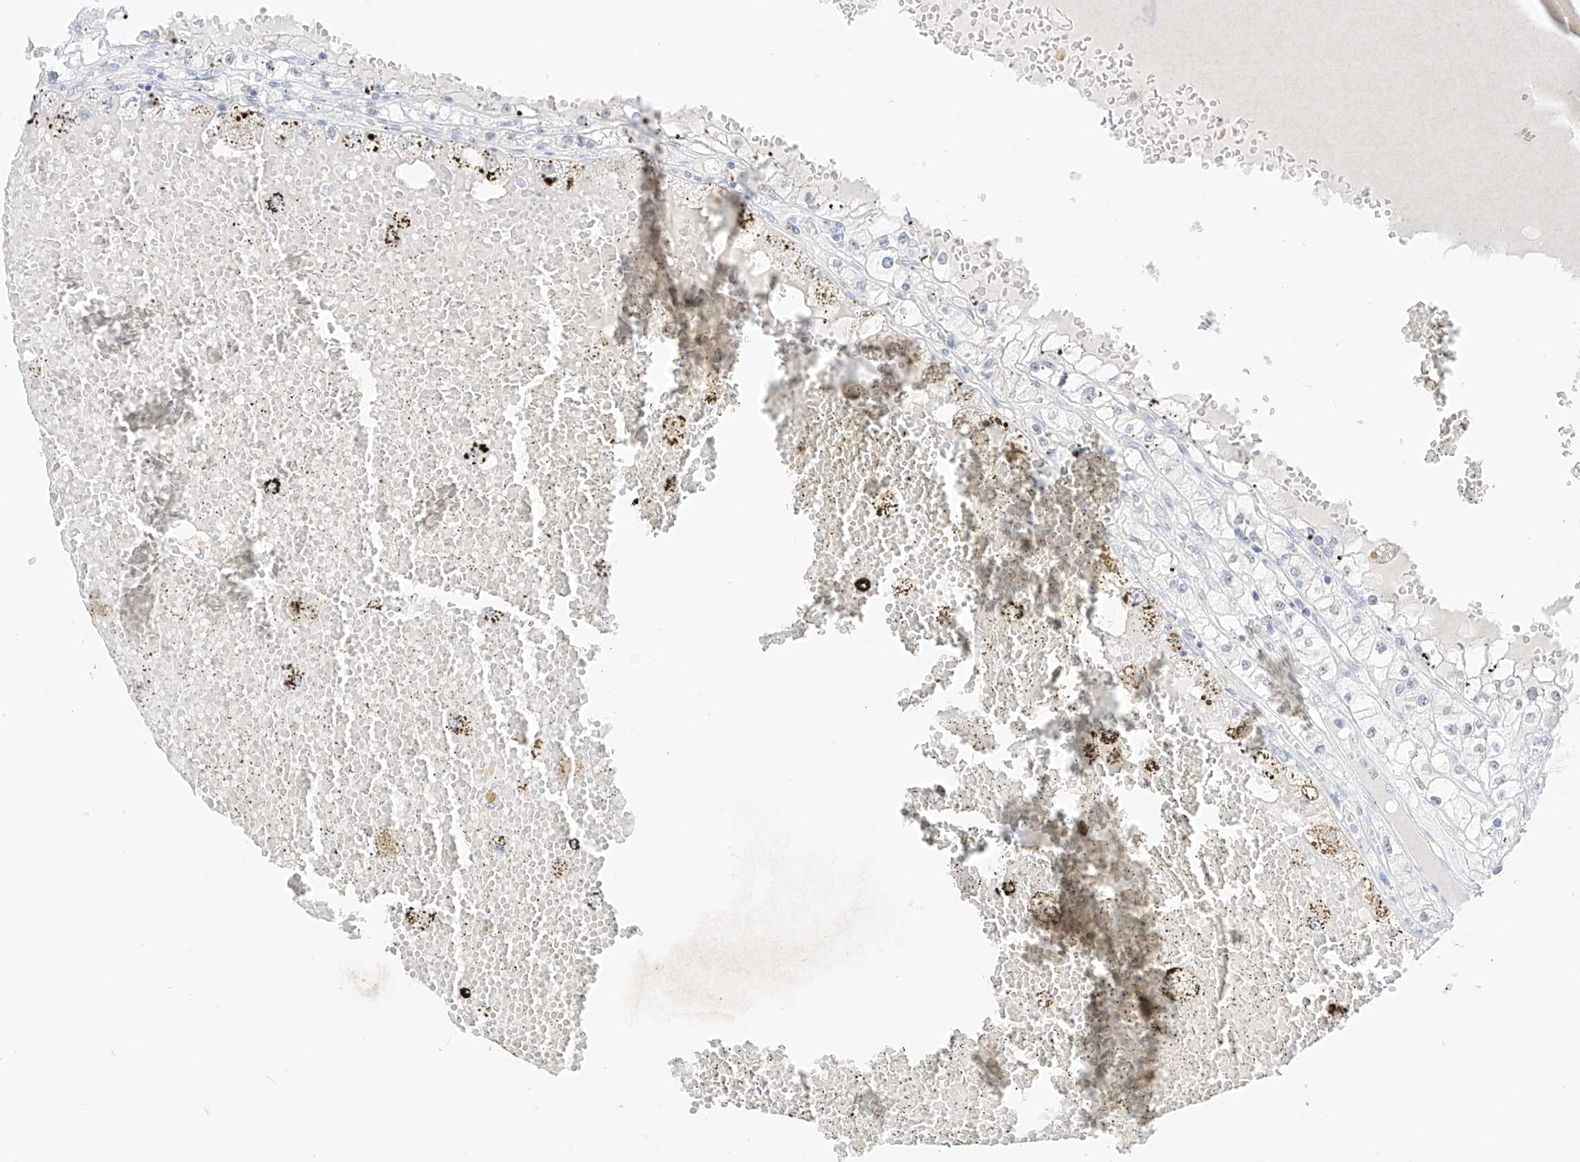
{"staining": {"intensity": "negative", "quantity": "none", "location": "none"}, "tissue": "renal cancer", "cell_type": "Tumor cells", "image_type": "cancer", "snomed": [{"axis": "morphology", "description": "Adenocarcinoma, NOS"}, {"axis": "topography", "description": "Kidney"}], "caption": "DAB (3,3'-diaminobenzidine) immunohistochemical staining of renal adenocarcinoma demonstrates no significant positivity in tumor cells.", "gene": "BARX2", "patient": {"sex": "male", "age": 56}}